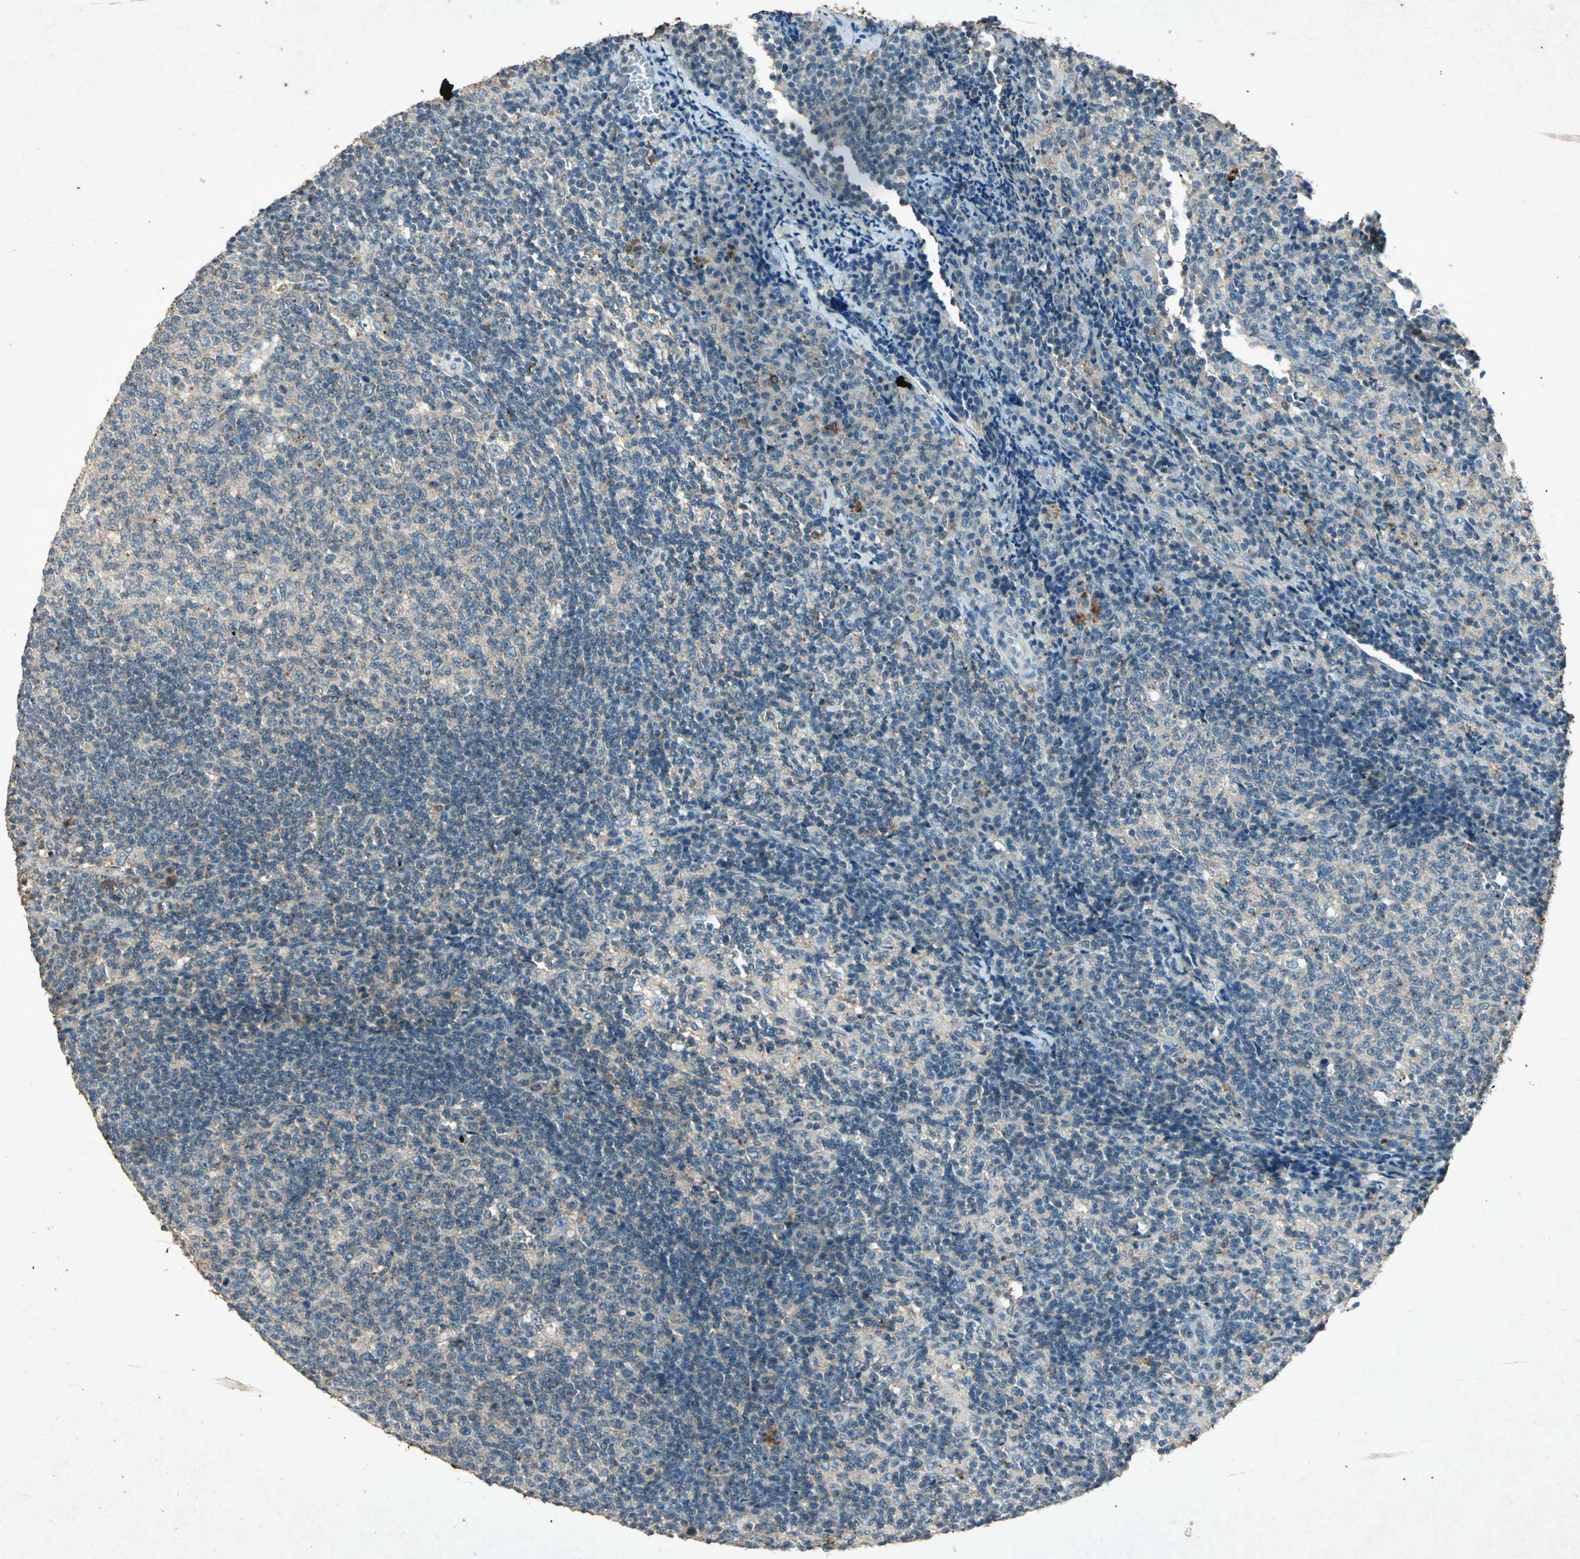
{"staining": {"intensity": "negative", "quantity": "none", "location": "none"}, "tissue": "lymph node", "cell_type": "Germinal center cells", "image_type": "normal", "snomed": [{"axis": "morphology", "description": "Normal tissue, NOS"}, {"axis": "morphology", "description": "Inflammation, NOS"}, {"axis": "topography", "description": "Lymph node"}], "caption": "IHC of normal lymph node displays no positivity in germinal center cells.", "gene": "PSEN1", "patient": {"sex": "male", "age": 55}}